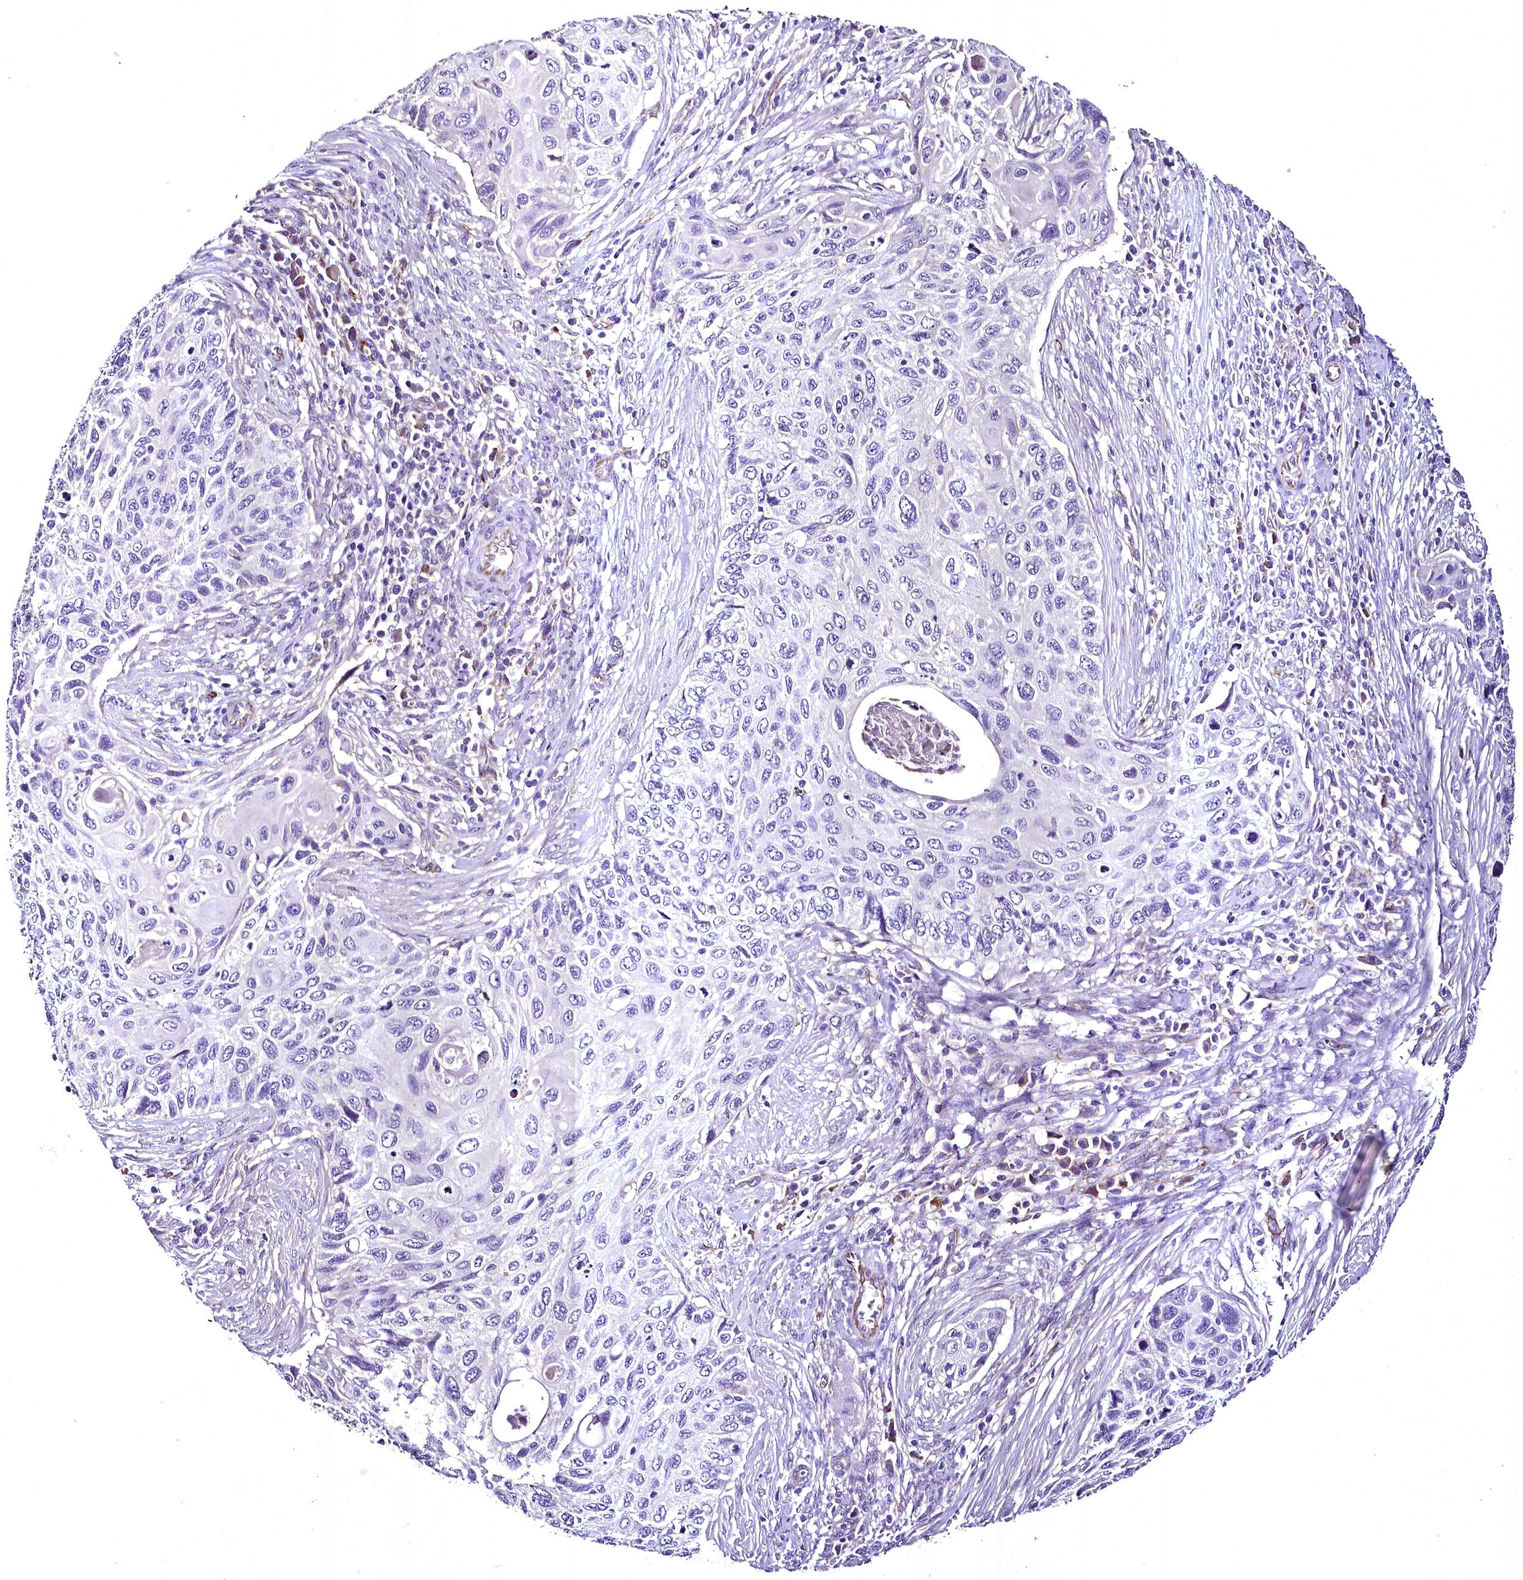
{"staining": {"intensity": "negative", "quantity": "none", "location": "none"}, "tissue": "cervical cancer", "cell_type": "Tumor cells", "image_type": "cancer", "snomed": [{"axis": "morphology", "description": "Squamous cell carcinoma, NOS"}, {"axis": "topography", "description": "Cervix"}], "caption": "This is an immunohistochemistry (IHC) photomicrograph of cervical cancer (squamous cell carcinoma). There is no staining in tumor cells.", "gene": "MS4A18", "patient": {"sex": "female", "age": 70}}